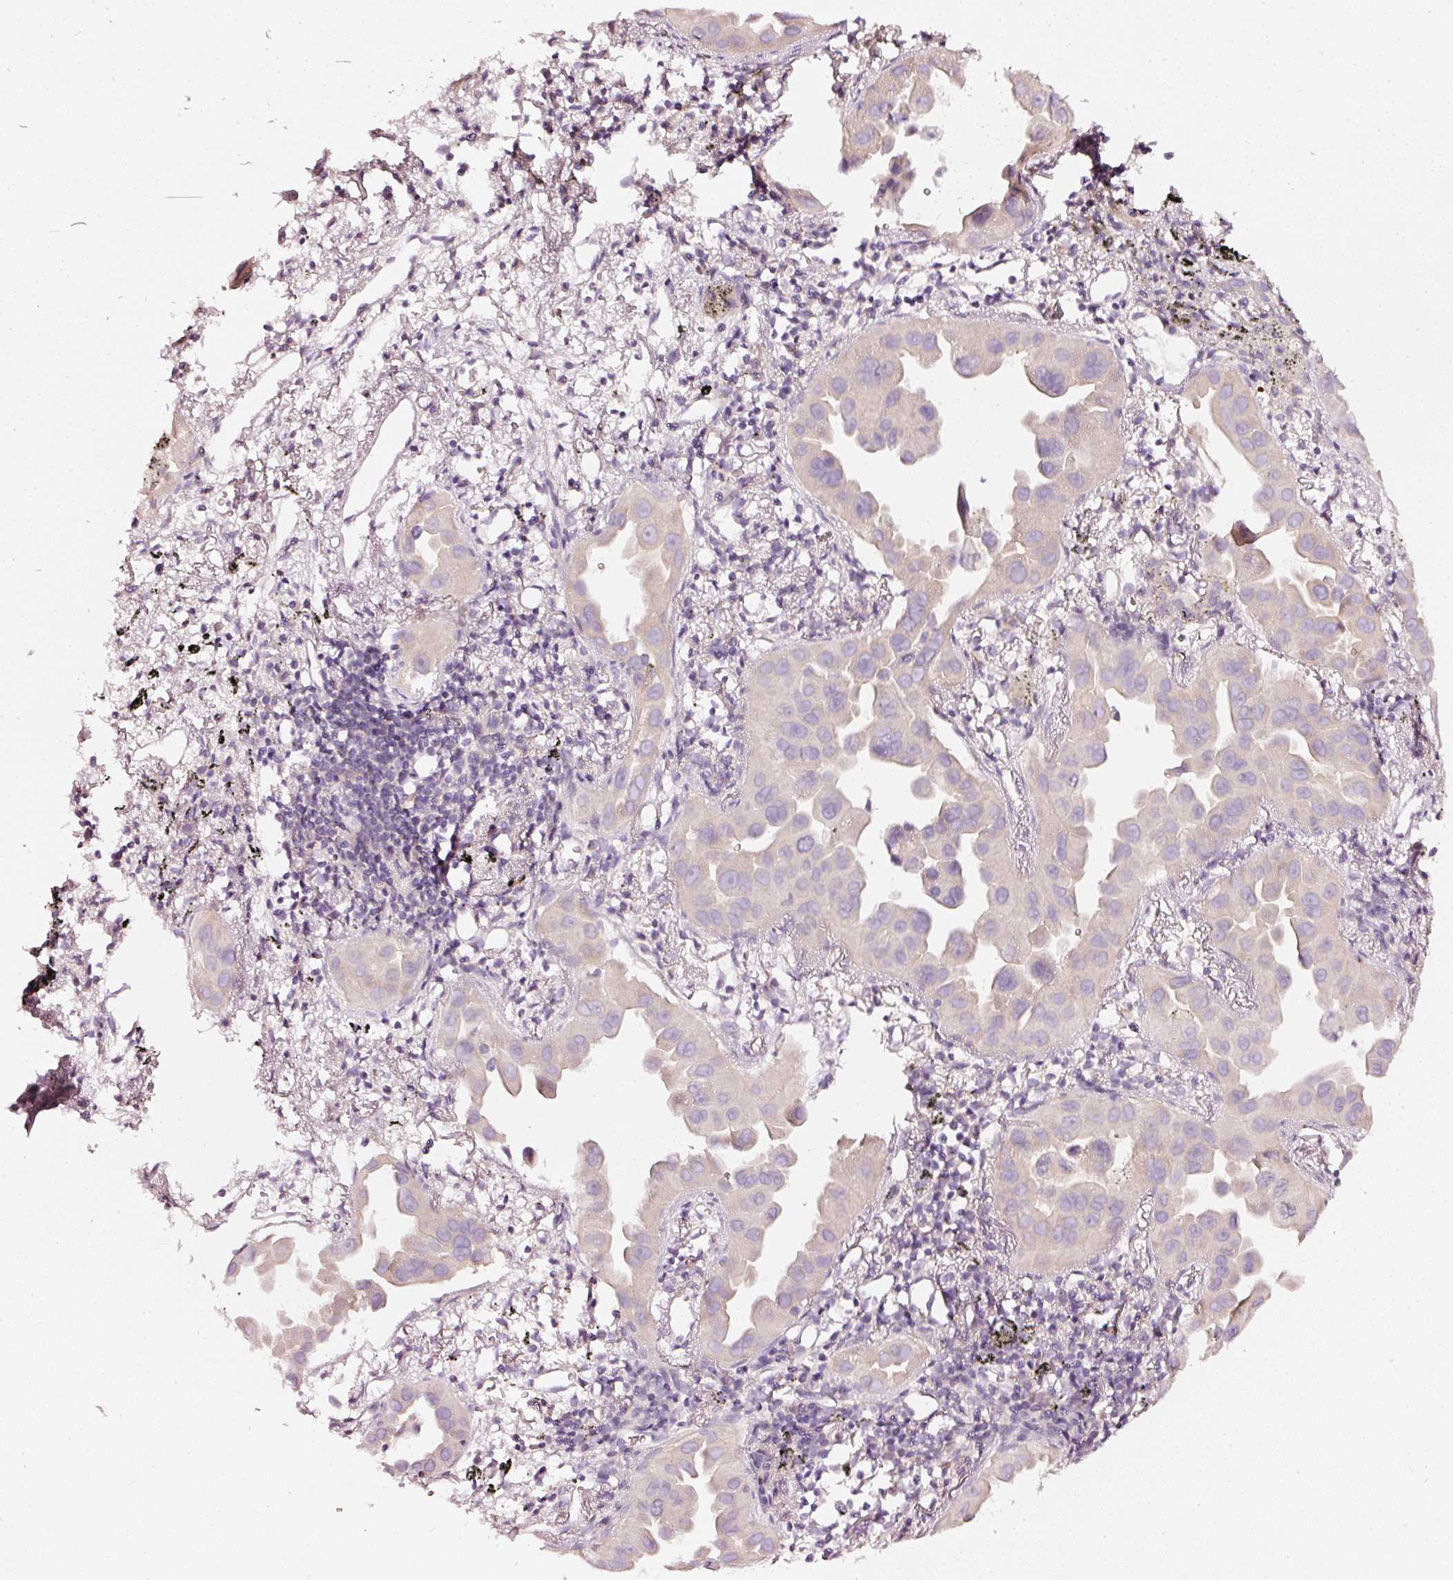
{"staining": {"intensity": "negative", "quantity": "none", "location": "none"}, "tissue": "lung cancer", "cell_type": "Tumor cells", "image_type": "cancer", "snomed": [{"axis": "morphology", "description": "Adenocarcinoma, NOS"}, {"axis": "topography", "description": "Lung"}], "caption": "Tumor cells are negative for protein expression in human lung cancer (adenocarcinoma).", "gene": "CNP", "patient": {"sex": "male", "age": 68}}